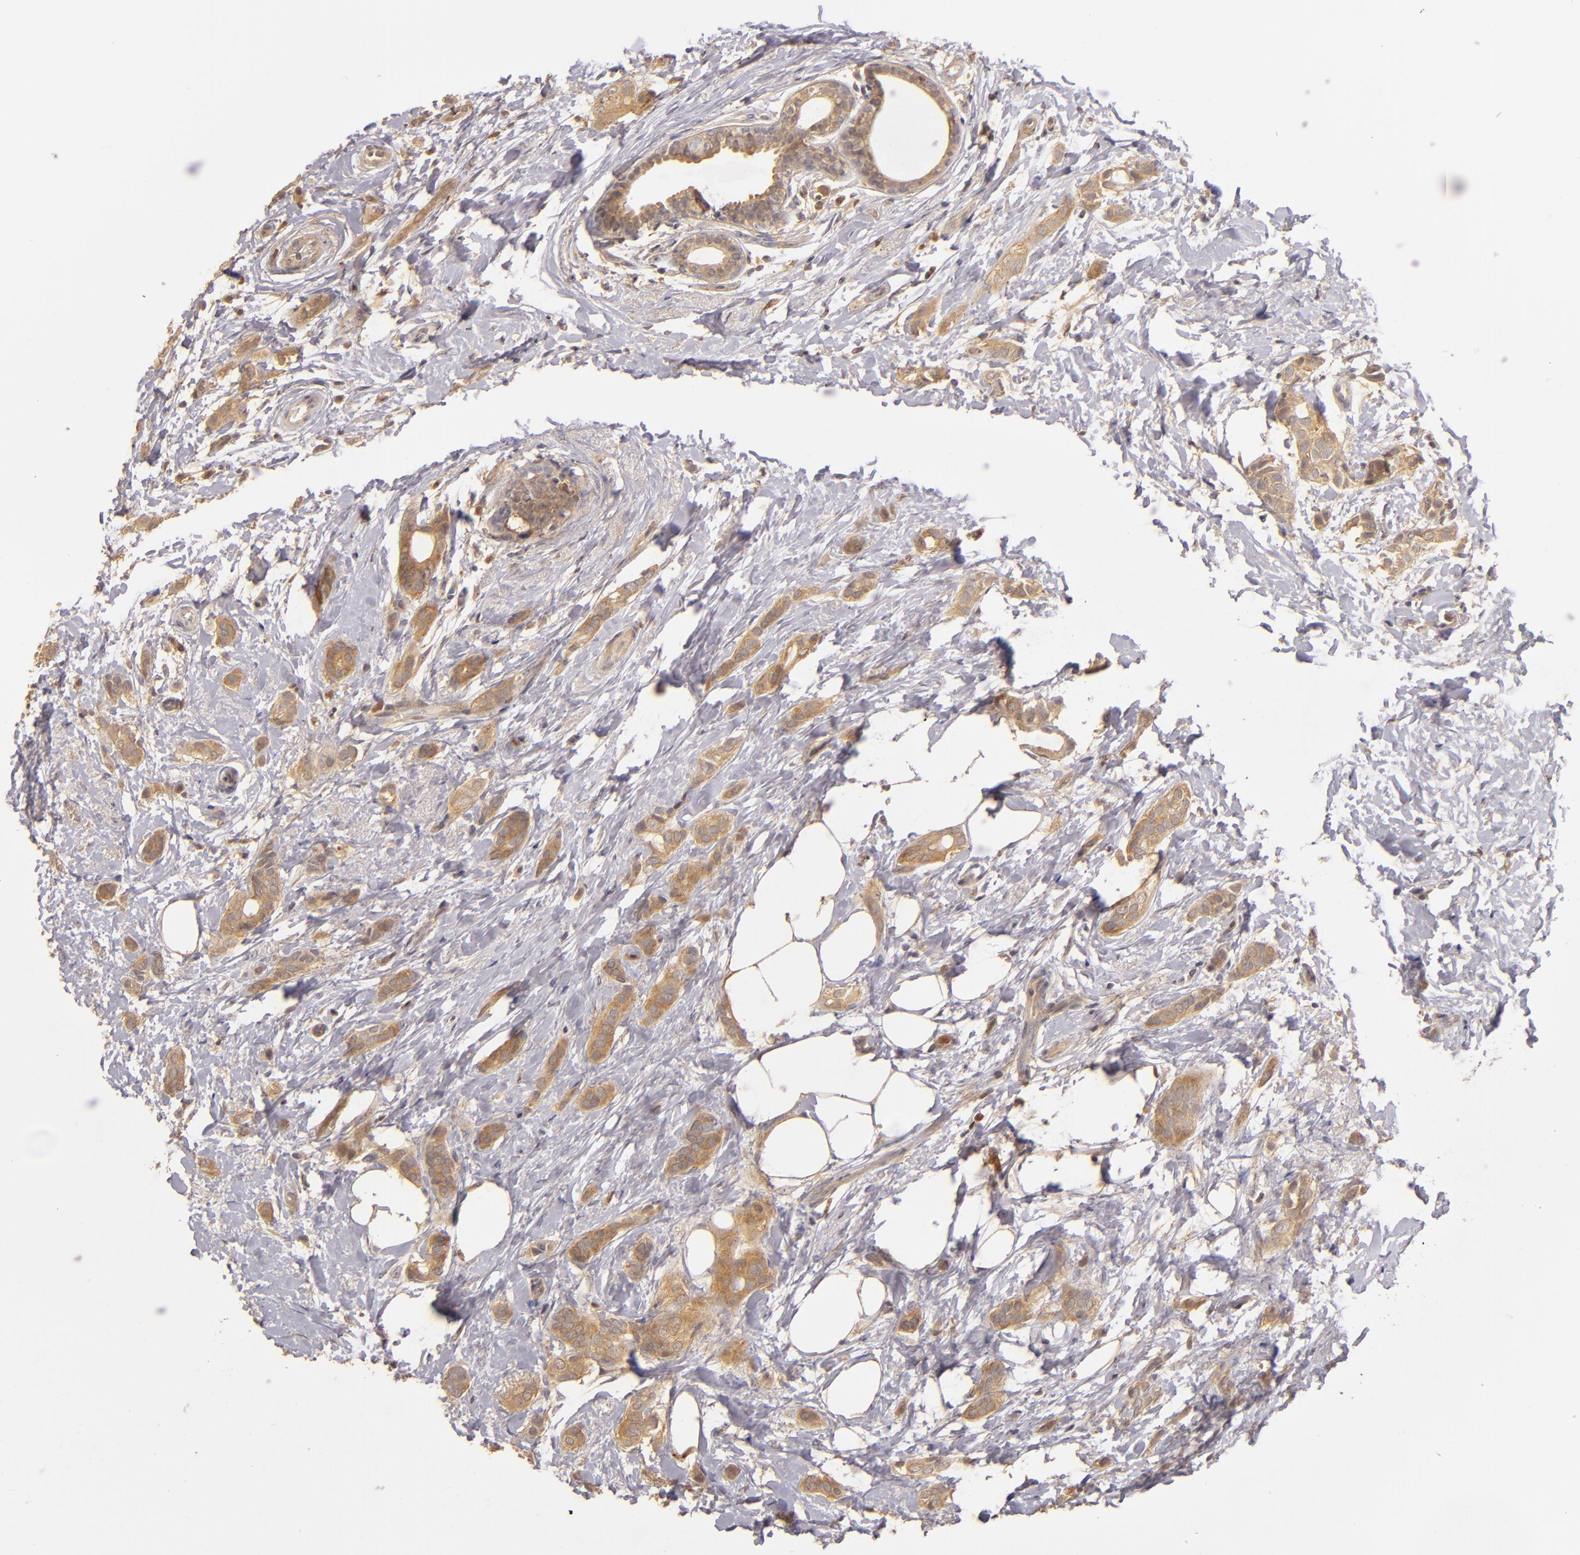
{"staining": {"intensity": "strong", "quantity": ">75%", "location": "cytoplasmic/membranous"}, "tissue": "breast cancer", "cell_type": "Tumor cells", "image_type": "cancer", "snomed": [{"axis": "morphology", "description": "Duct carcinoma"}, {"axis": "topography", "description": "Breast"}], "caption": "Brown immunohistochemical staining in invasive ductal carcinoma (breast) demonstrates strong cytoplasmic/membranous expression in about >75% of tumor cells.", "gene": "PRKCD", "patient": {"sex": "female", "age": 54}}